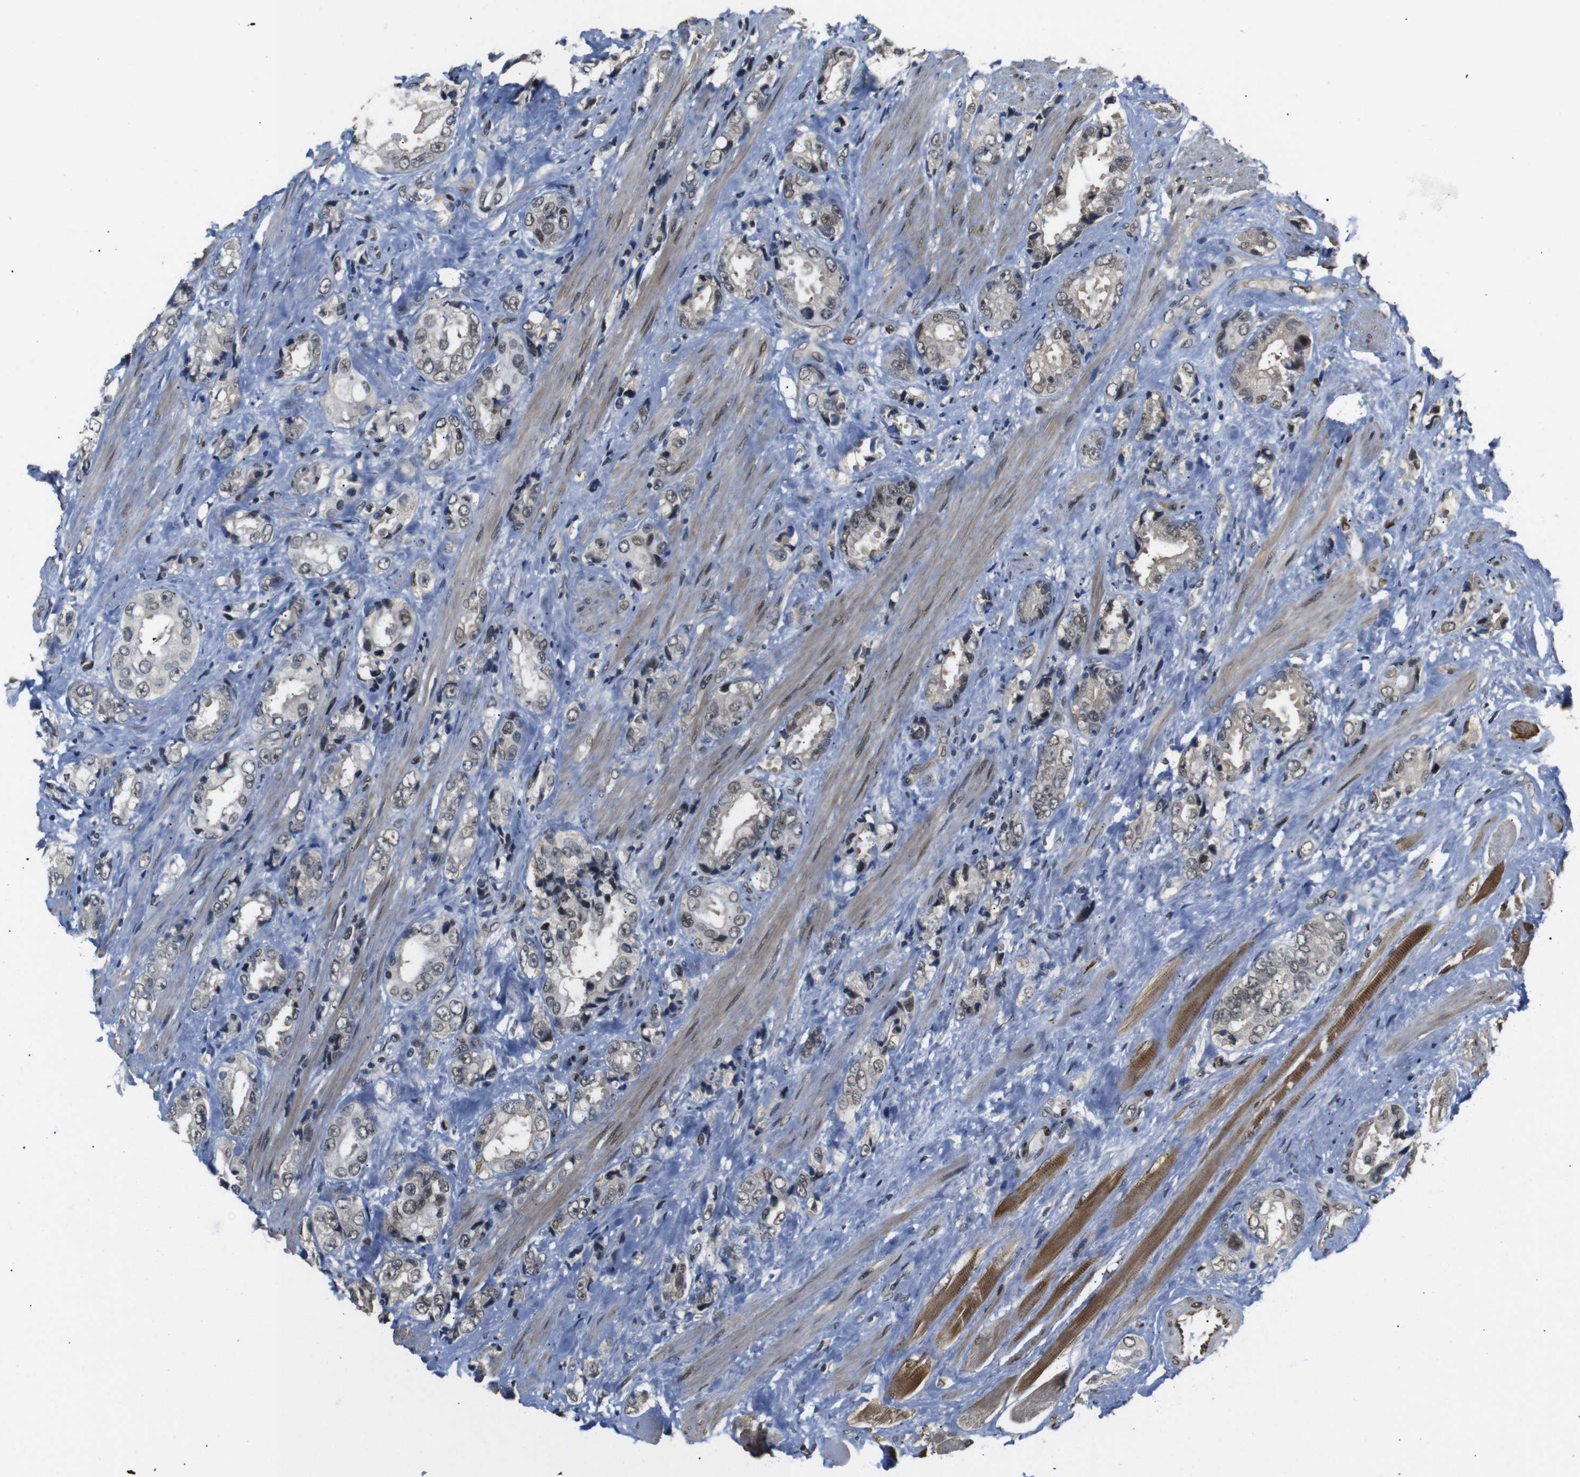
{"staining": {"intensity": "weak", "quantity": "25%-75%", "location": "cytoplasmic/membranous,nuclear"}, "tissue": "prostate cancer", "cell_type": "Tumor cells", "image_type": "cancer", "snomed": [{"axis": "morphology", "description": "Adenocarcinoma, High grade"}, {"axis": "topography", "description": "Prostate"}], "caption": "A brown stain shows weak cytoplasmic/membranous and nuclear positivity of a protein in human prostate adenocarcinoma (high-grade) tumor cells. Using DAB (3,3'-diaminobenzidine) (brown) and hematoxylin (blue) stains, captured at high magnification using brightfield microscopy.", "gene": "TBX2", "patient": {"sex": "male", "age": 61}}